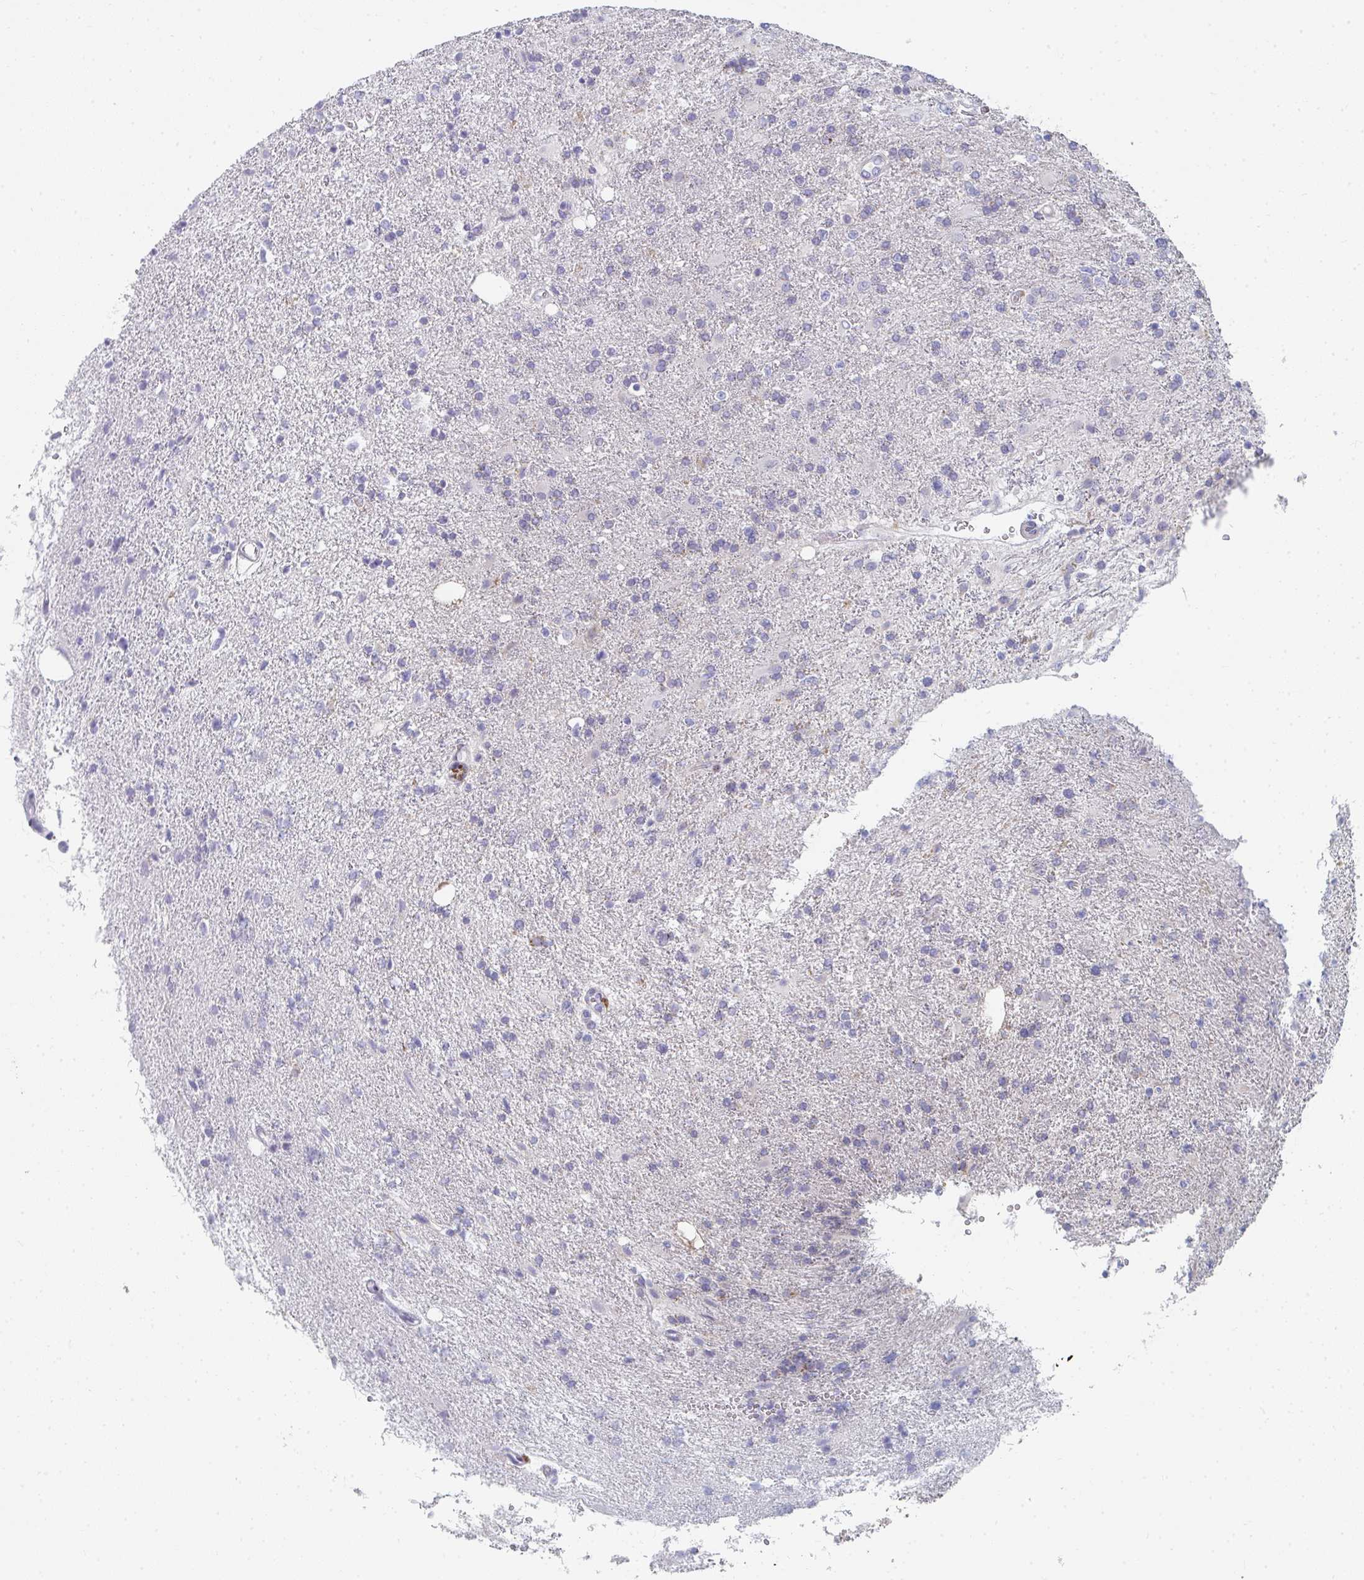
{"staining": {"intensity": "negative", "quantity": "none", "location": "none"}, "tissue": "glioma", "cell_type": "Tumor cells", "image_type": "cancer", "snomed": [{"axis": "morphology", "description": "Glioma, malignant, High grade"}, {"axis": "topography", "description": "Brain"}], "caption": "Glioma was stained to show a protein in brown. There is no significant staining in tumor cells. The staining was performed using DAB to visualize the protein expression in brown, while the nuclei were stained in blue with hematoxylin (Magnification: 20x).", "gene": "PSMG1", "patient": {"sex": "male", "age": 56}}